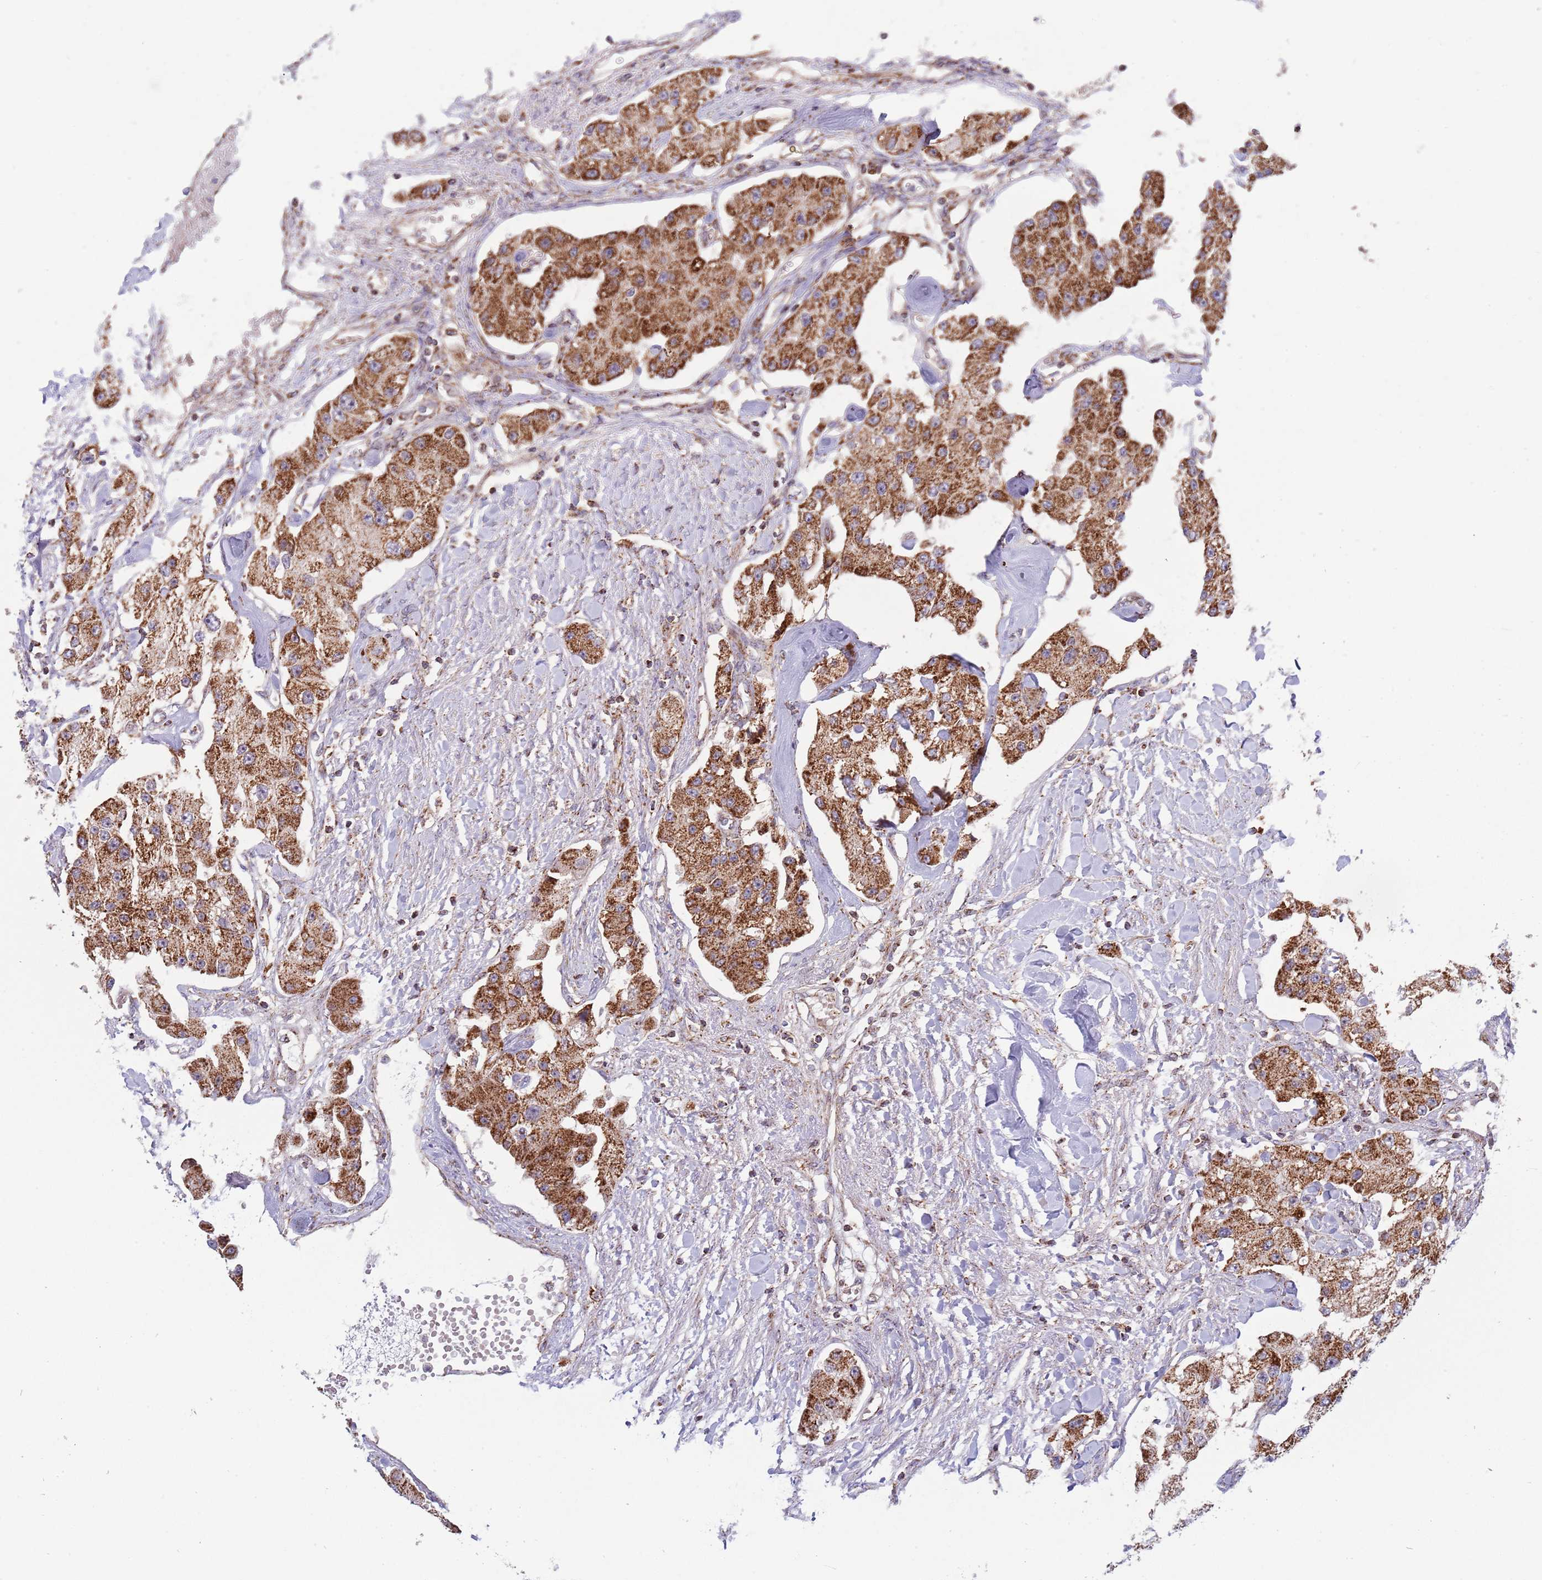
{"staining": {"intensity": "strong", "quantity": ">75%", "location": "cytoplasmic/membranous"}, "tissue": "carcinoid", "cell_type": "Tumor cells", "image_type": "cancer", "snomed": [{"axis": "morphology", "description": "Carcinoid, malignant, NOS"}, {"axis": "topography", "description": "Pancreas"}], "caption": "Malignant carcinoid stained for a protein (brown) displays strong cytoplasmic/membranous positive staining in about >75% of tumor cells.", "gene": "ATP5PD", "patient": {"sex": "male", "age": 41}}